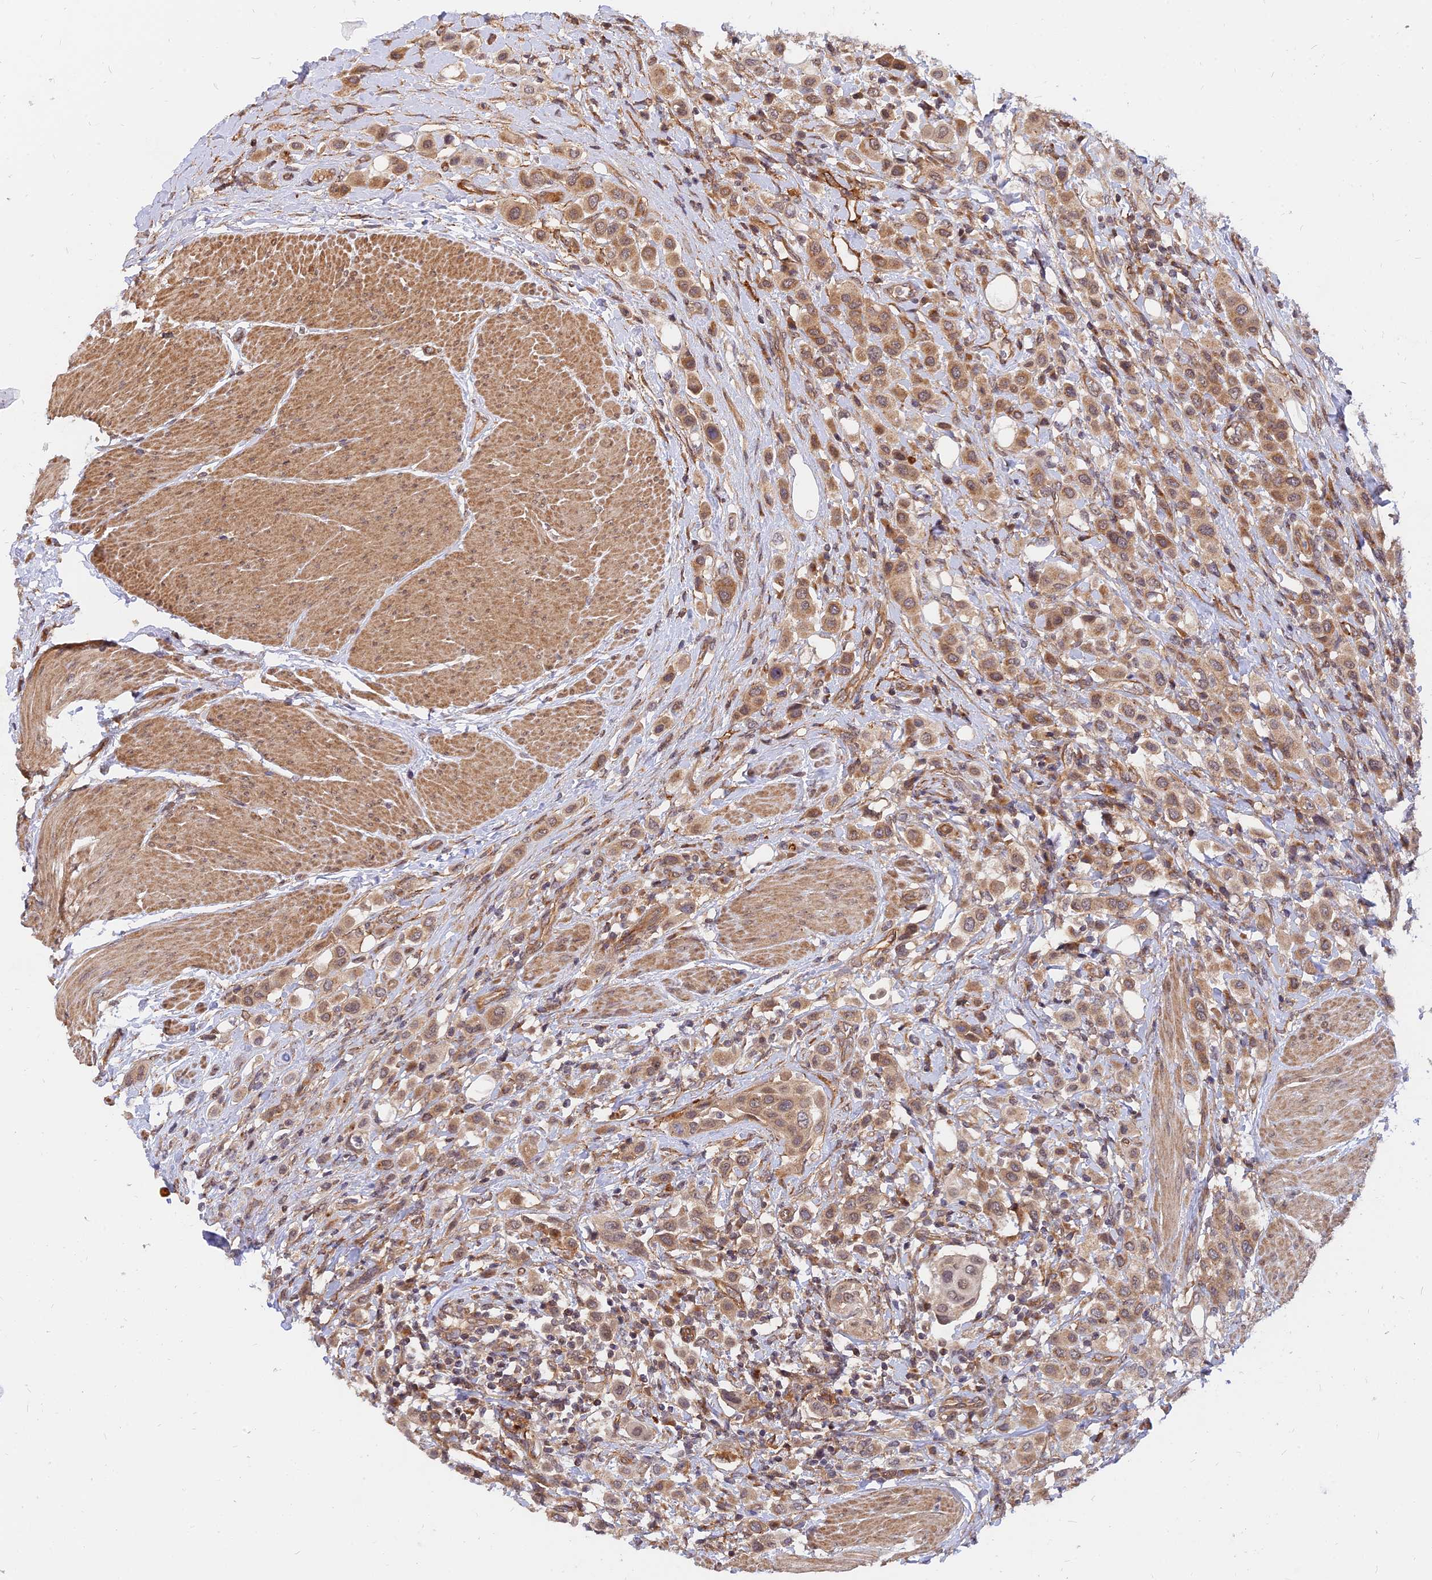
{"staining": {"intensity": "moderate", "quantity": ">75%", "location": "cytoplasmic/membranous"}, "tissue": "urothelial cancer", "cell_type": "Tumor cells", "image_type": "cancer", "snomed": [{"axis": "morphology", "description": "Urothelial carcinoma, High grade"}, {"axis": "topography", "description": "Urinary bladder"}], "caption": "Brown immunohistochemical staining in high-grade urothelial carcinoma shows moderate cytoplasmic/membranous staining in approximately >75% of tumor cells.", "gene": "WDR41", "patient": {"sex": "male", "age": 50}}